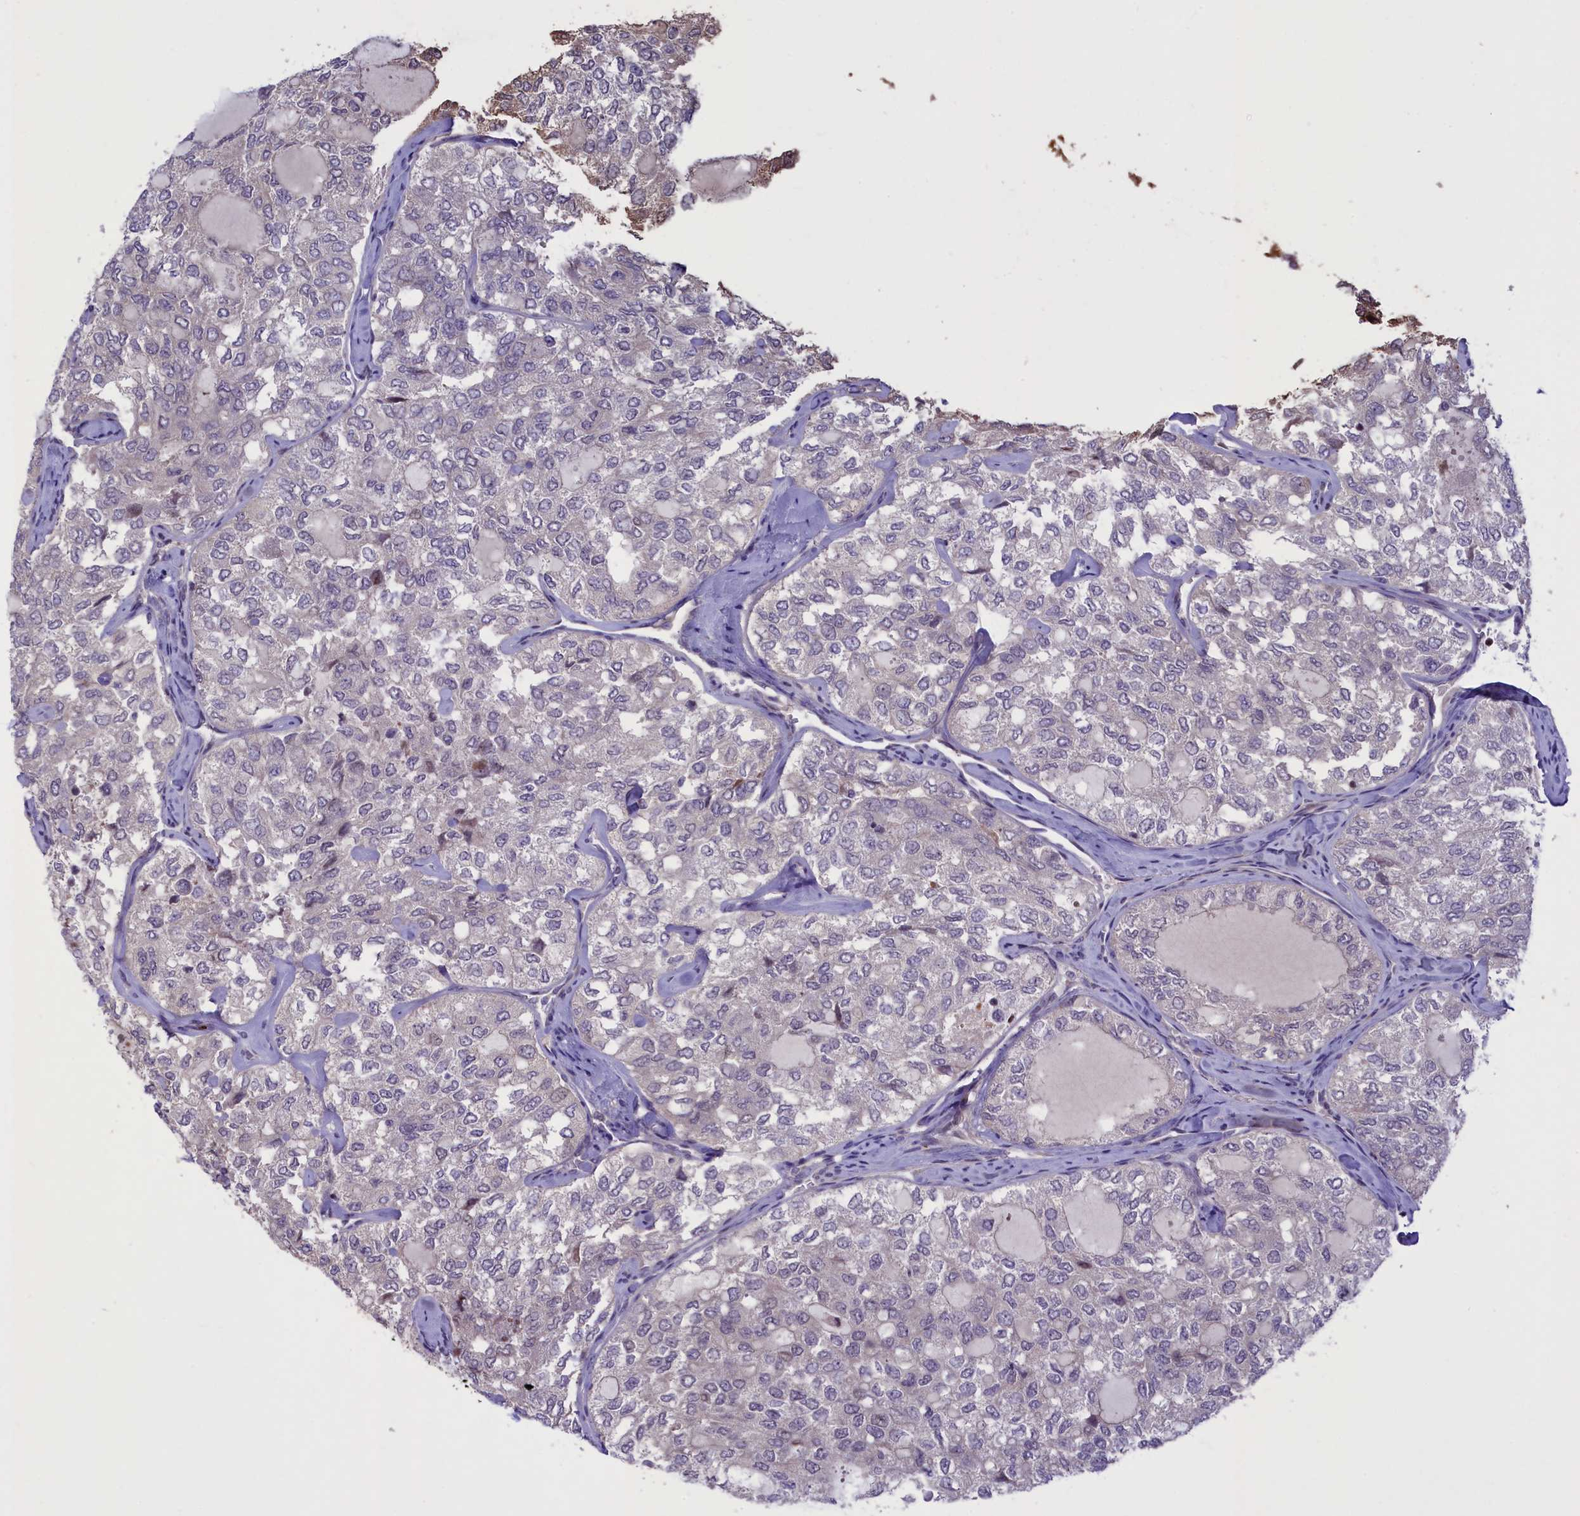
{"staining": {"intensity": "negative", "quantity": "none", "location": "none"}, "tissue": "thyroid cancer", "cell_type": "Tumor cells", "image_type": "cancer", "snomed": [{"axis": "morphology", "description": "Follicular adenoma carcinoma, NOS"}, {"axis": "topography", "description": "Thyroid gland"}], "caption": "Immunohistochemical staining of thyroid follicular adenoma carcinoma shows no significant staining in tumor cells.", "gene": "MAN2C1", "patient": {"sex": "male", "age": 75}}